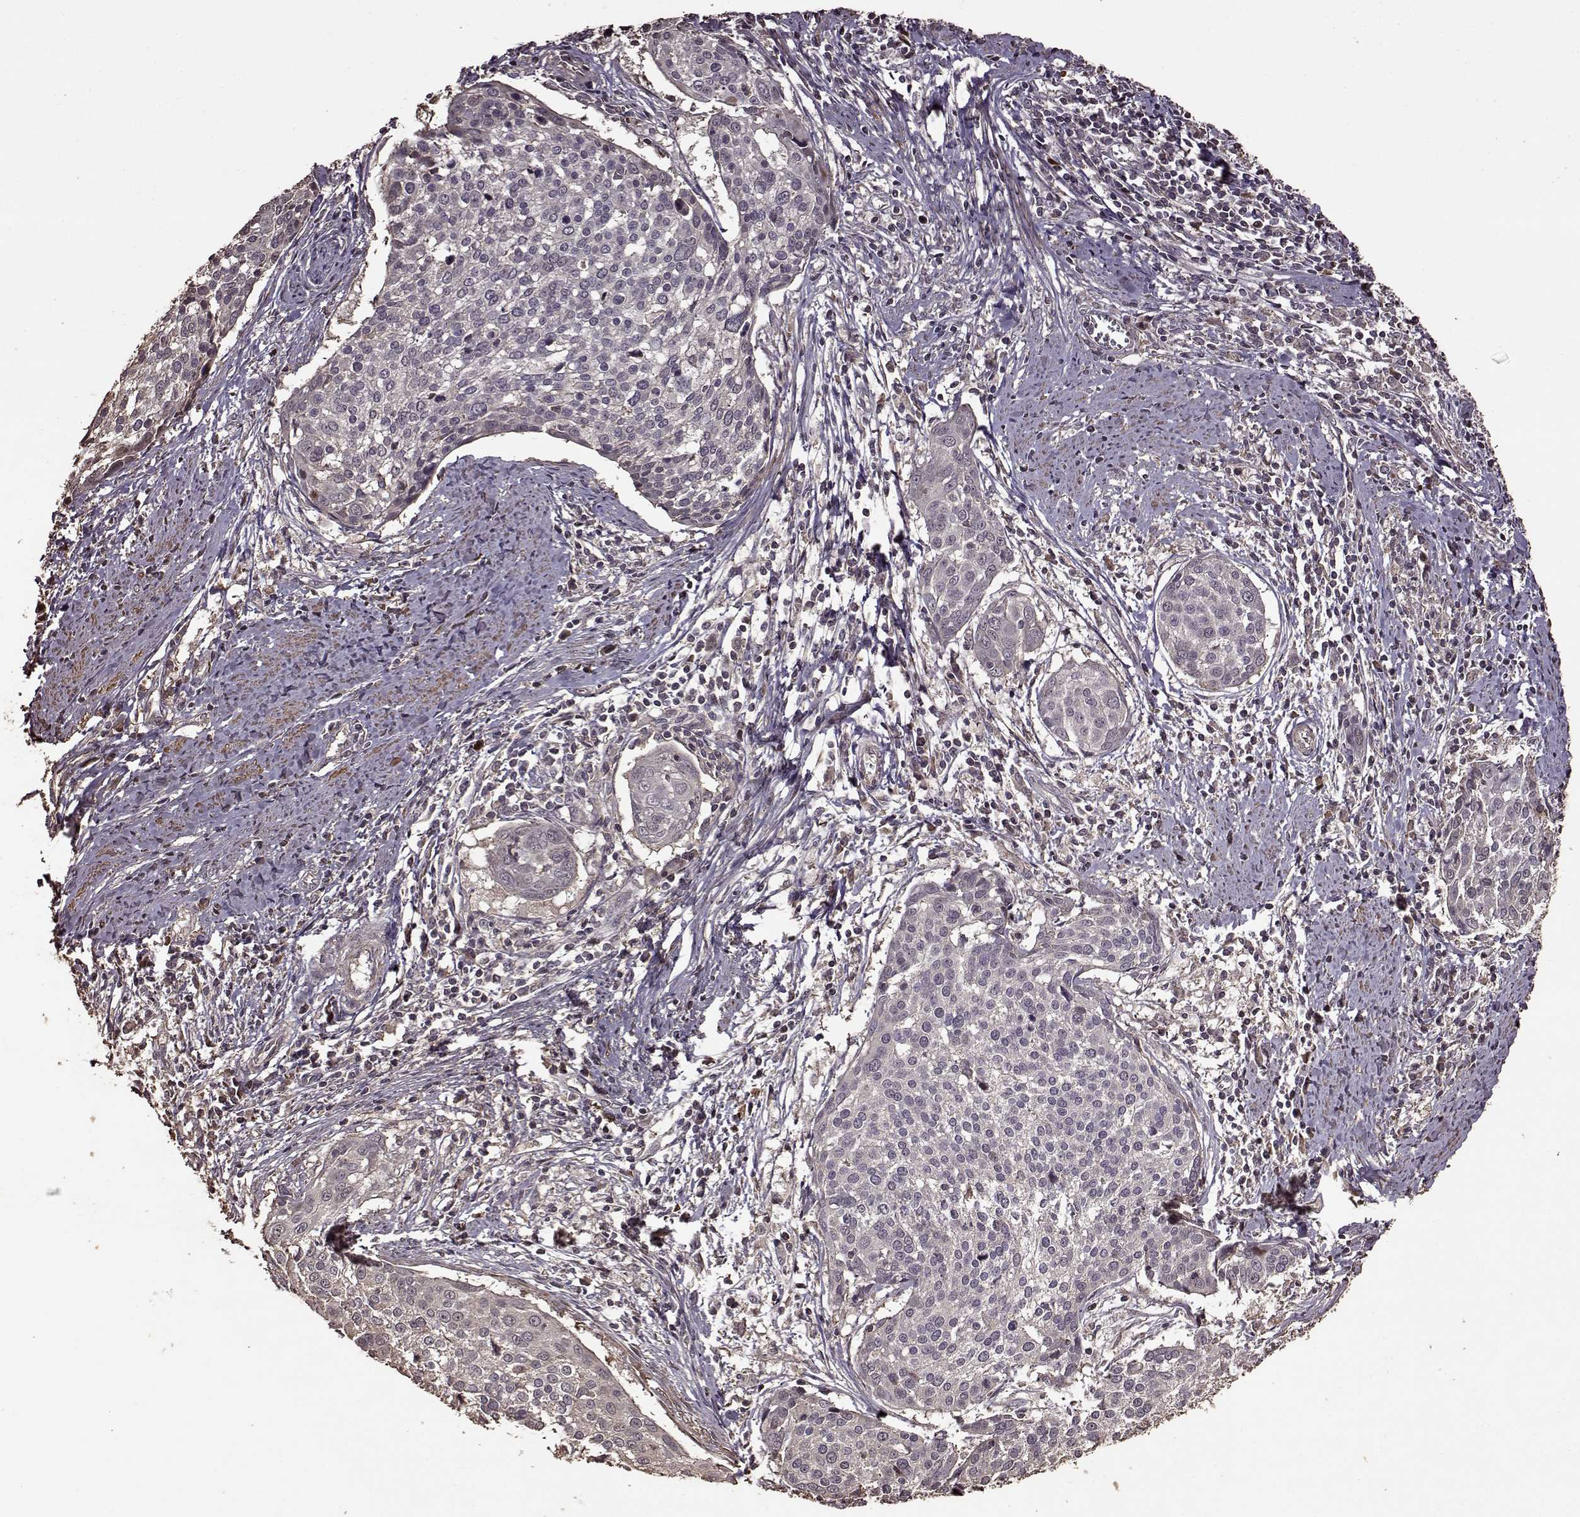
{"staining": {"intensity": "negative", "quantity": "none", "location": "none"}, "tissue": "cervical cancer", "cell_type": "Tumor cells", "image_type": "cancer", "snomed": [{"axis": "morphology", "description": "Squamous cell carcinoma, NOS"}, {"axis": "topography", "description": "Cervix"}], "caption": "This is a image of immunohistochemistry staining of cervical cancer (squamous cell carcinoma), which shows no positivity in tumor cells. (Immunohistochemistry (ihc), brightfield microscopy, high magnification).", "gene": "FBXW11", "patient": {"sex": "female", "age": 39}}